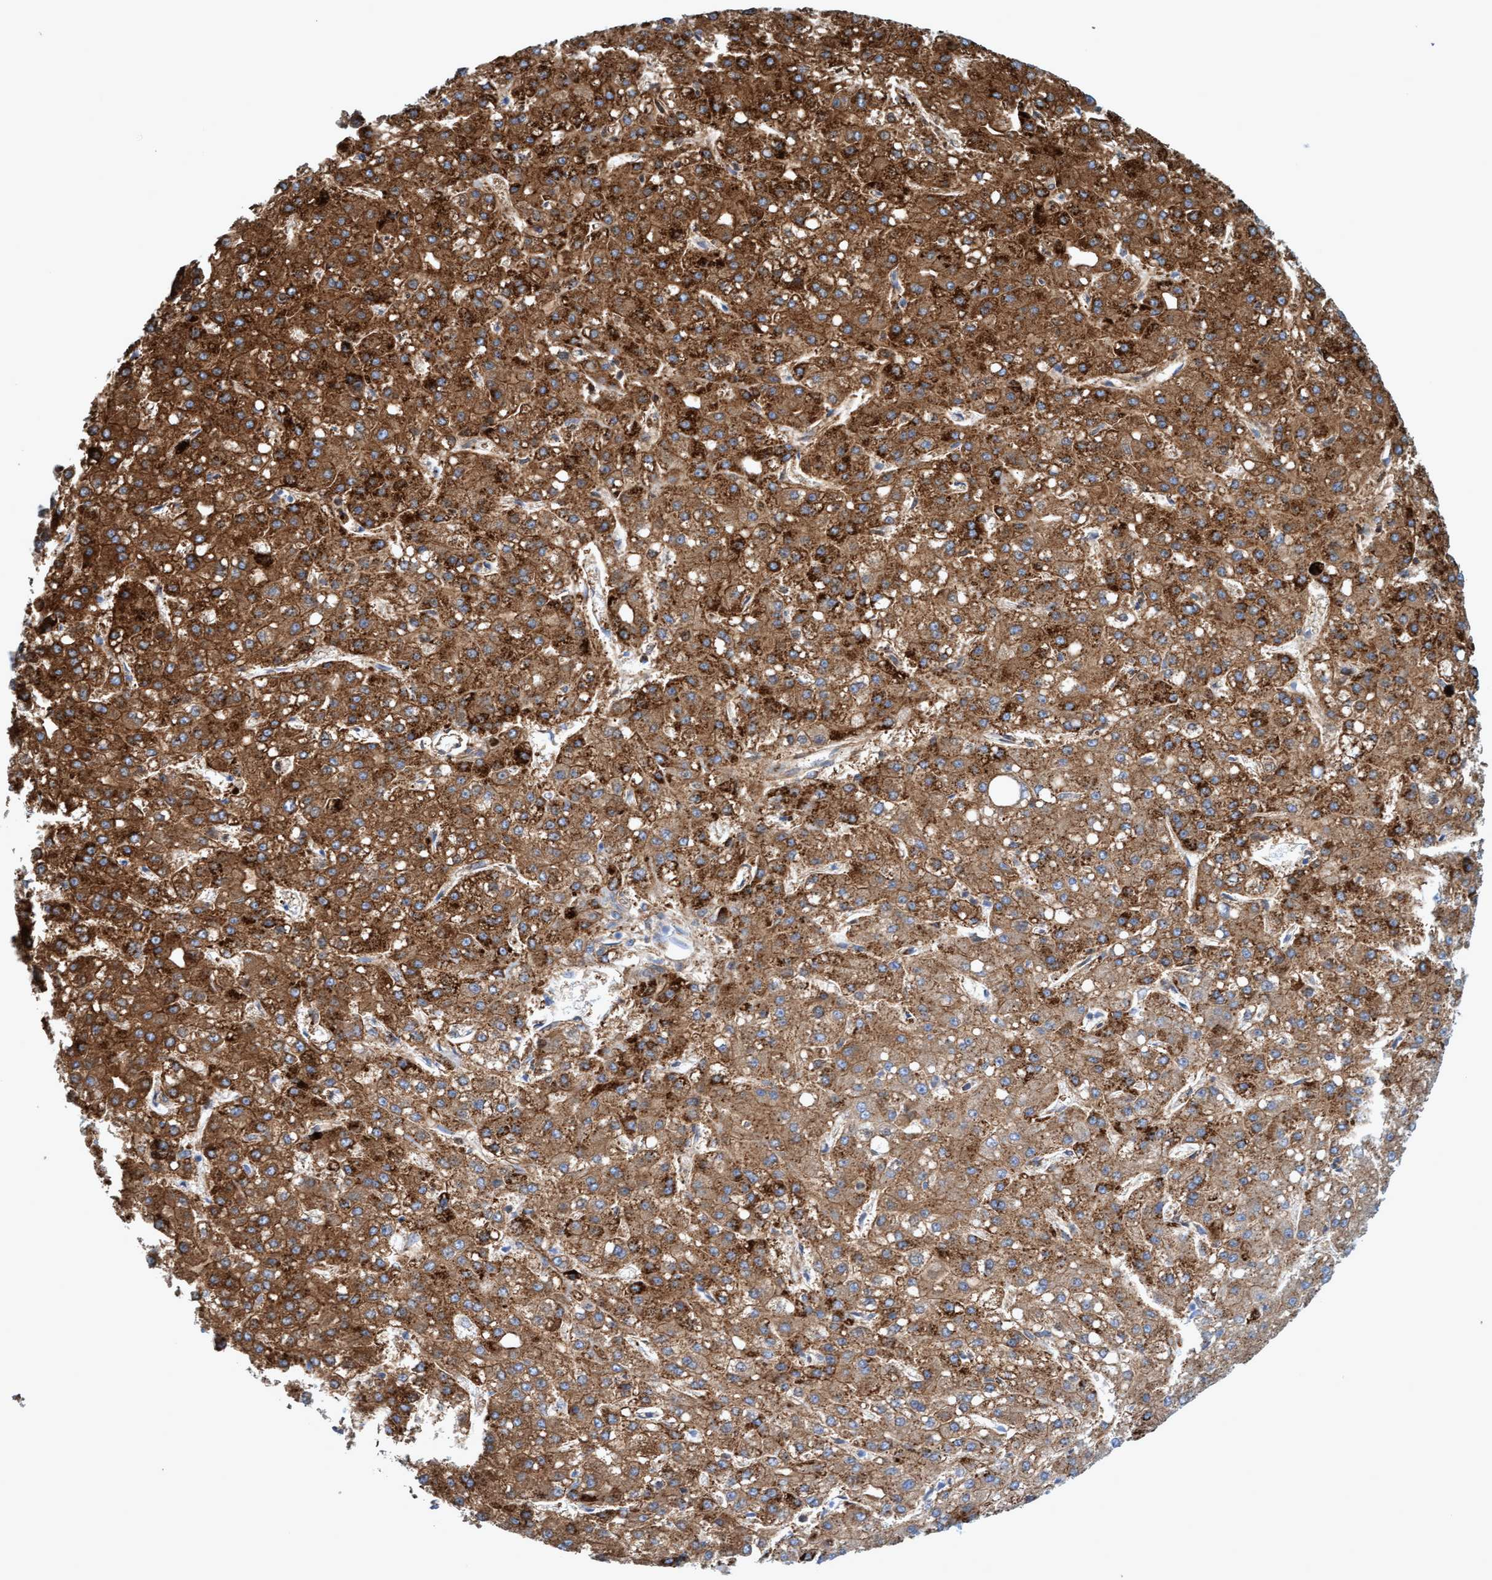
{"staining": {"intensity": "strong", "quantity": ">75%", "location": "cytoplasmic/membranous"}, "tissue": "liver cancer", "cell_type": "Tumor cells", "image_type": "cancer", "snomed": [{"axis": "morphology", "description": "Carcinoma, Hepatocellular, NOS"}, {"axis": "topography", "description": "Liver"}], "caption": "Liver hepatocellular carcinoma stained with a protein marker demonstrates strong staining in tumor cells.", "gene": "MTFR1", "patient": {"sex": "male", "age": 67}}